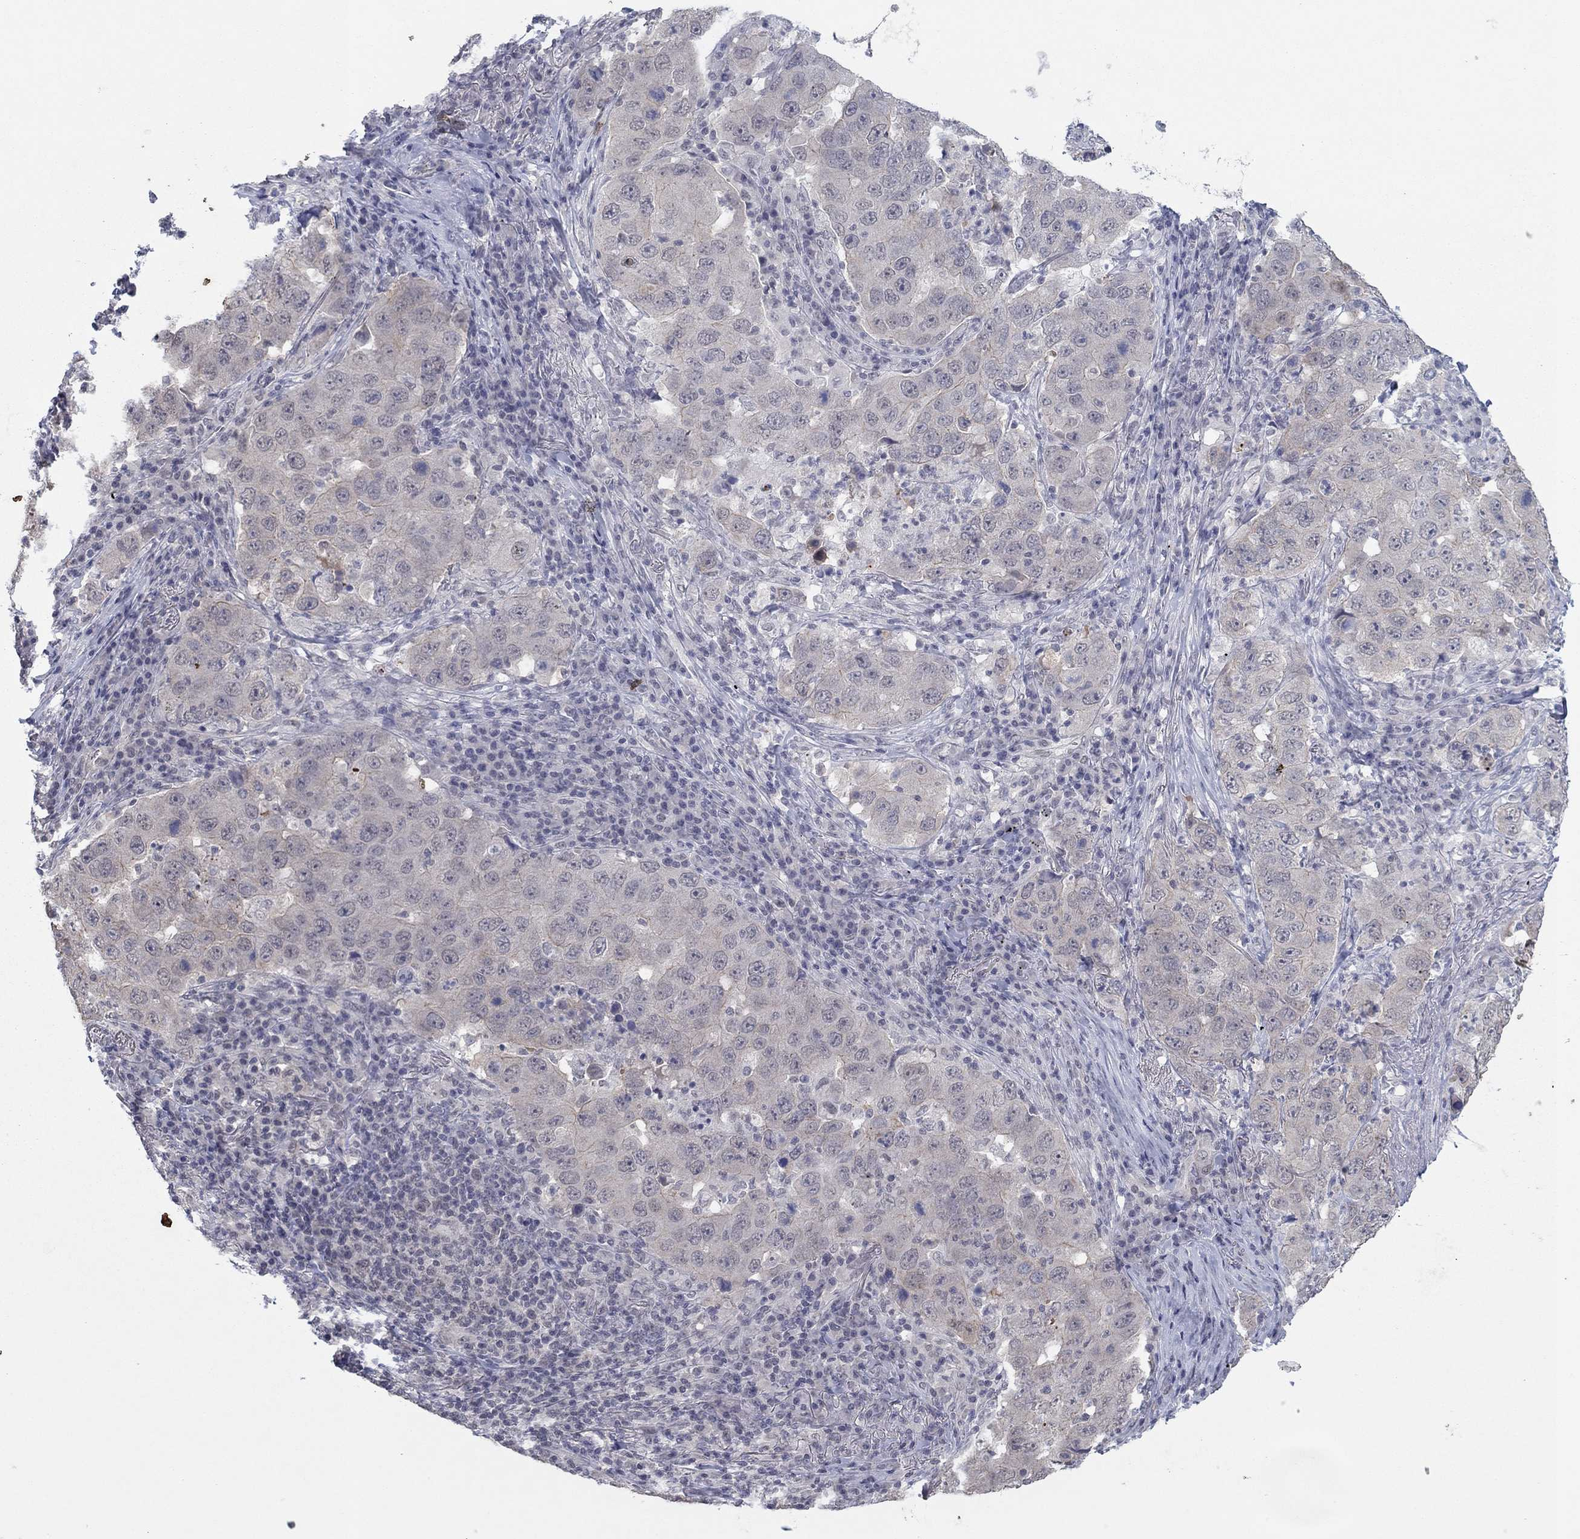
{"staining": {"intensity": "negative", "quantity": "none", "location": "none"}, "tissue": "lung cancer", "cell_type": "Tumor cells", "image_type": "cancer", "snomed": [{"axis": "morphology", "description": "Adenocarcinoma, NOS"}, {"axis": "topography", "description": "Lung"}], "caption": "Tumor cells are negative for protein expression in human adenocarcinoma (lung).", "gene": "SLC22A2", "patient": {"sex": "male", "age": 73}}